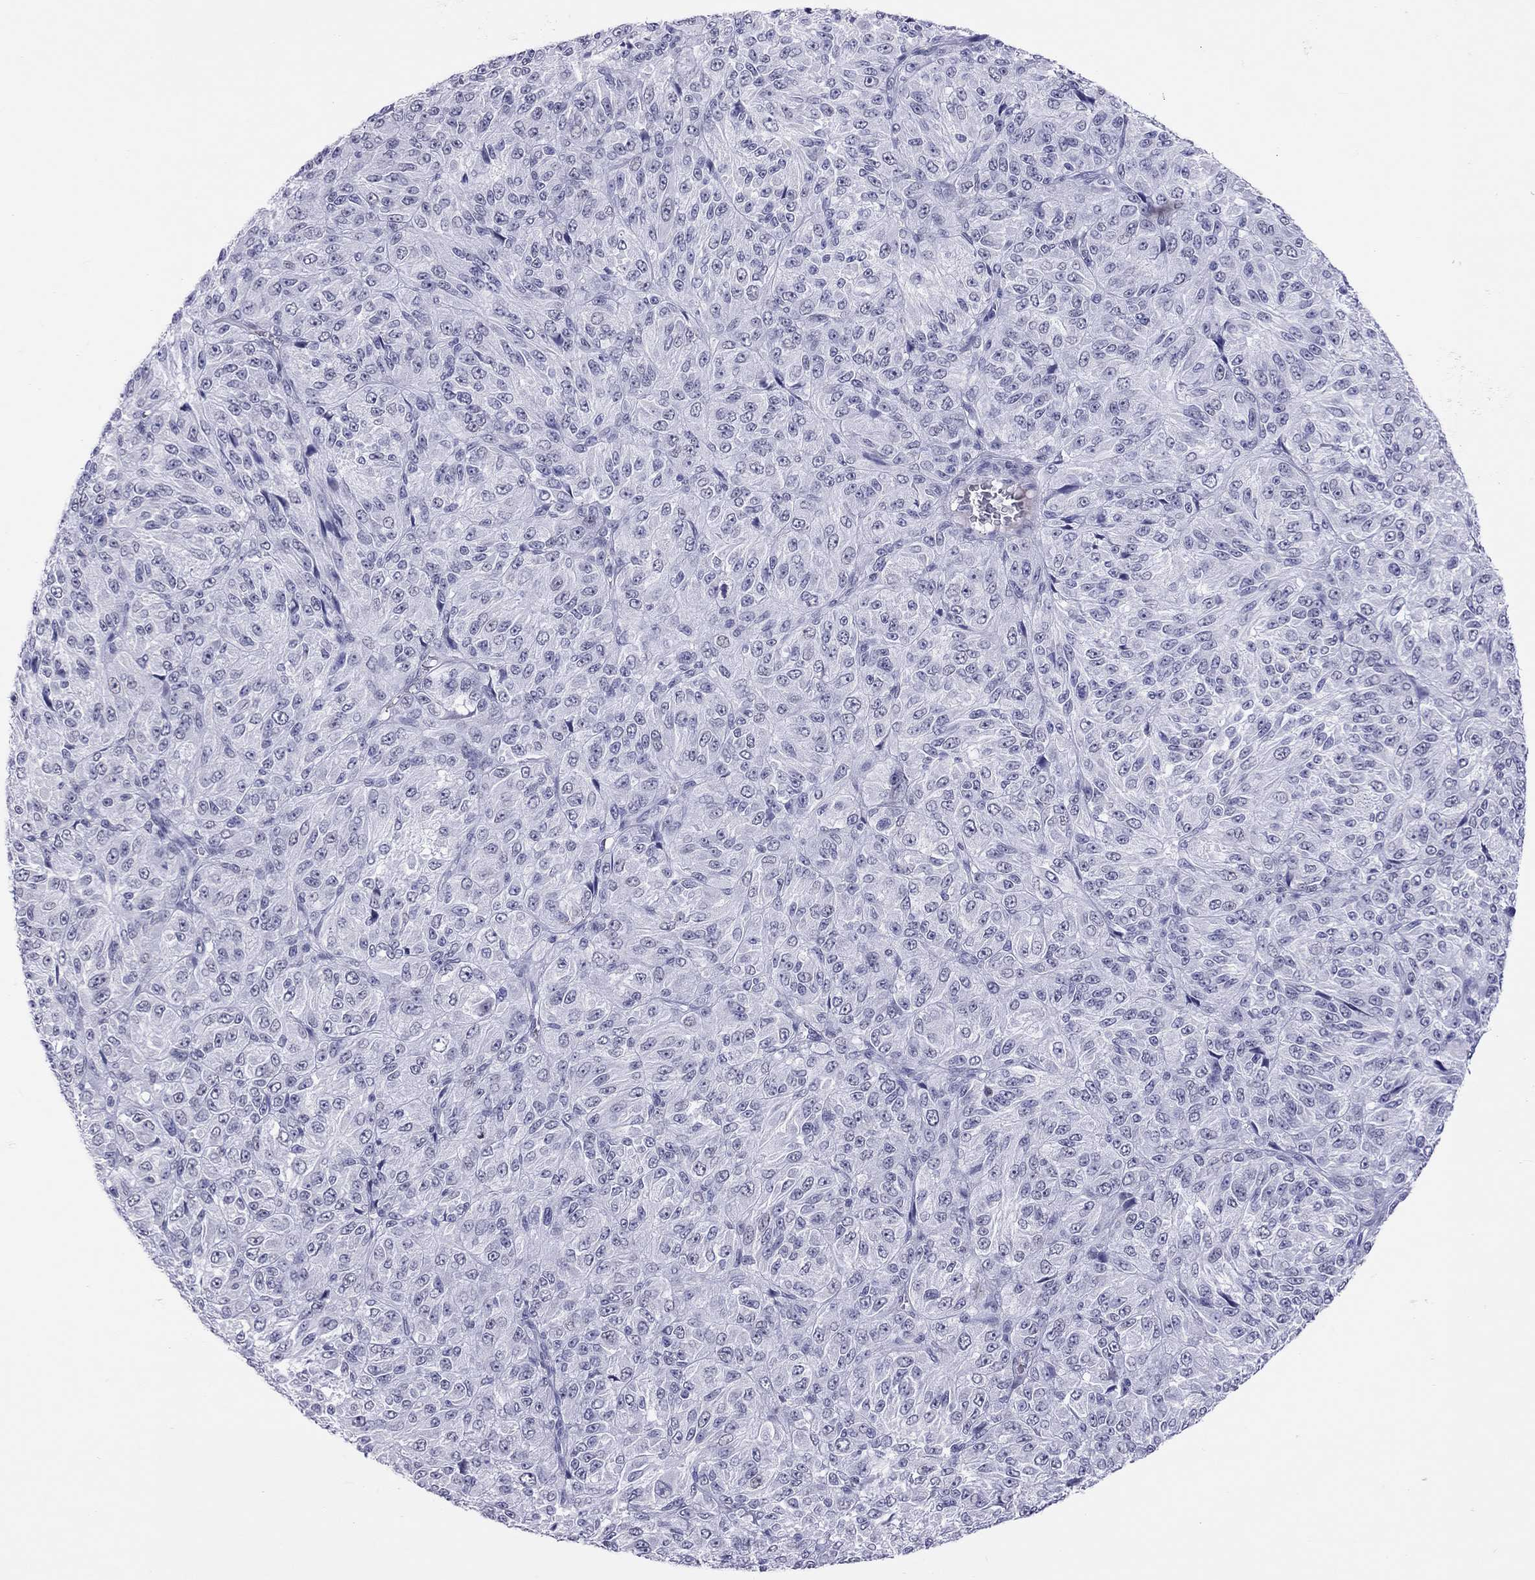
{"staining": {"intensity": "negative", "quantity": "none", "location": "none"}, "tissue": "melanoma", "cell_type": "Tumor cells", "image_type": "cancer", "snomed": [{"axis": "morphology", "description": "Malignant melanoma, Metastatic site"}, {"axis": "topography", "description": "Brain"}], "caption": "Immunohistochemistry (IHC) micrograph of neoplastic tissue: malignant melanoma (metastatic site) stained with DAB displays no significant protein expression in tumor cells. (DAB immunohistochemistry with hematoxylin counter stain).", "gene": "JHY", "patient": {"sex": "female", "age": 56}}